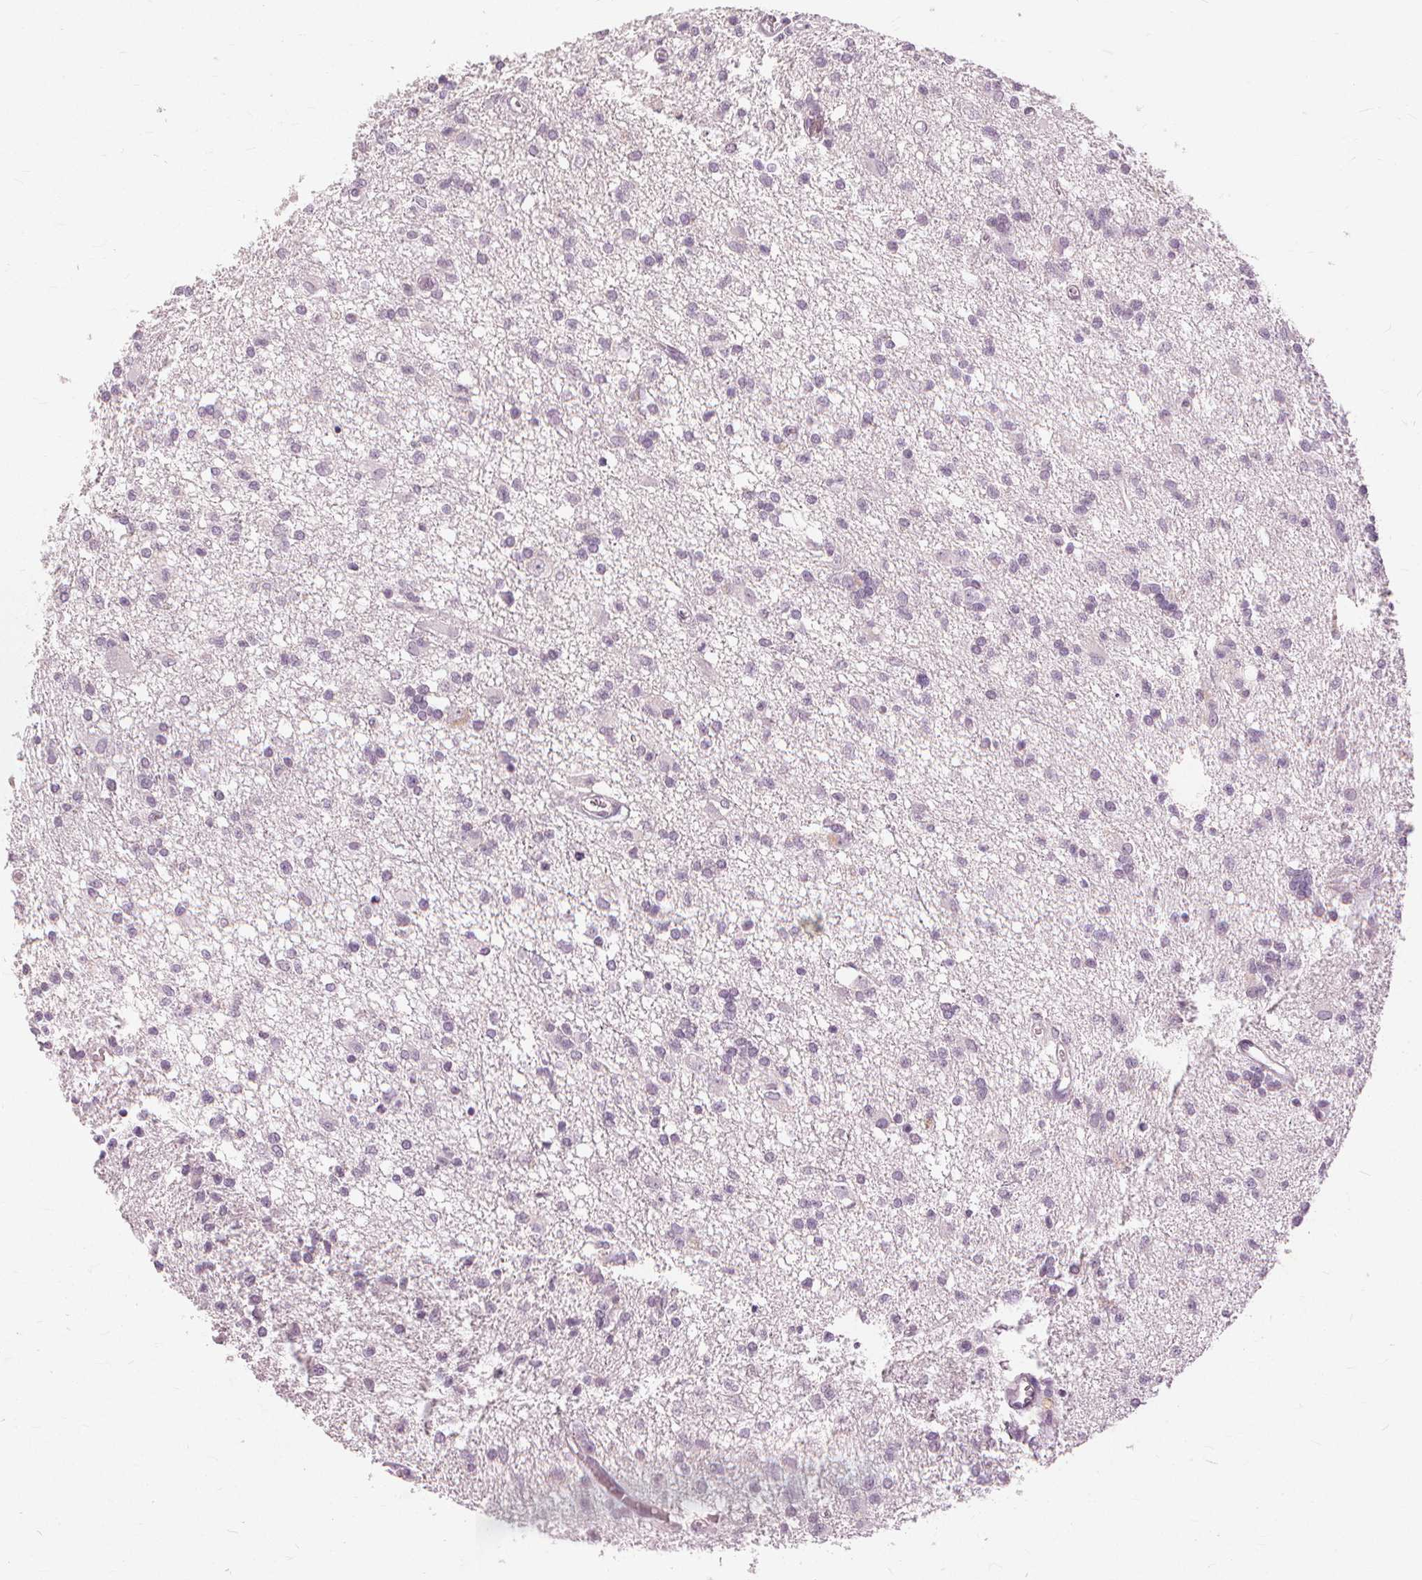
{"staining": {"intensity": "negative", "quantity": "none", "location": "none"}, "tissue": "glioma", "cell_type": "Tumor cells", "image_type": "cancer", "snomed": [{"axis": "morphology", "description": "Glioma, malignant, Low grade"}, {"axis": "topography", "description": "Brain"}], "caption": "Immunohistochemical staining of glioma displays no significant staining in tumor cells. (Stains: DAB (3,3'-diaminobenzidine) immunohistochemistry with hematoxylin counter stain, Microscopy: brightfield microscopy at high magnification).", "gene": "SFTPD", "patient": {"sex": "male", "age": 64}}